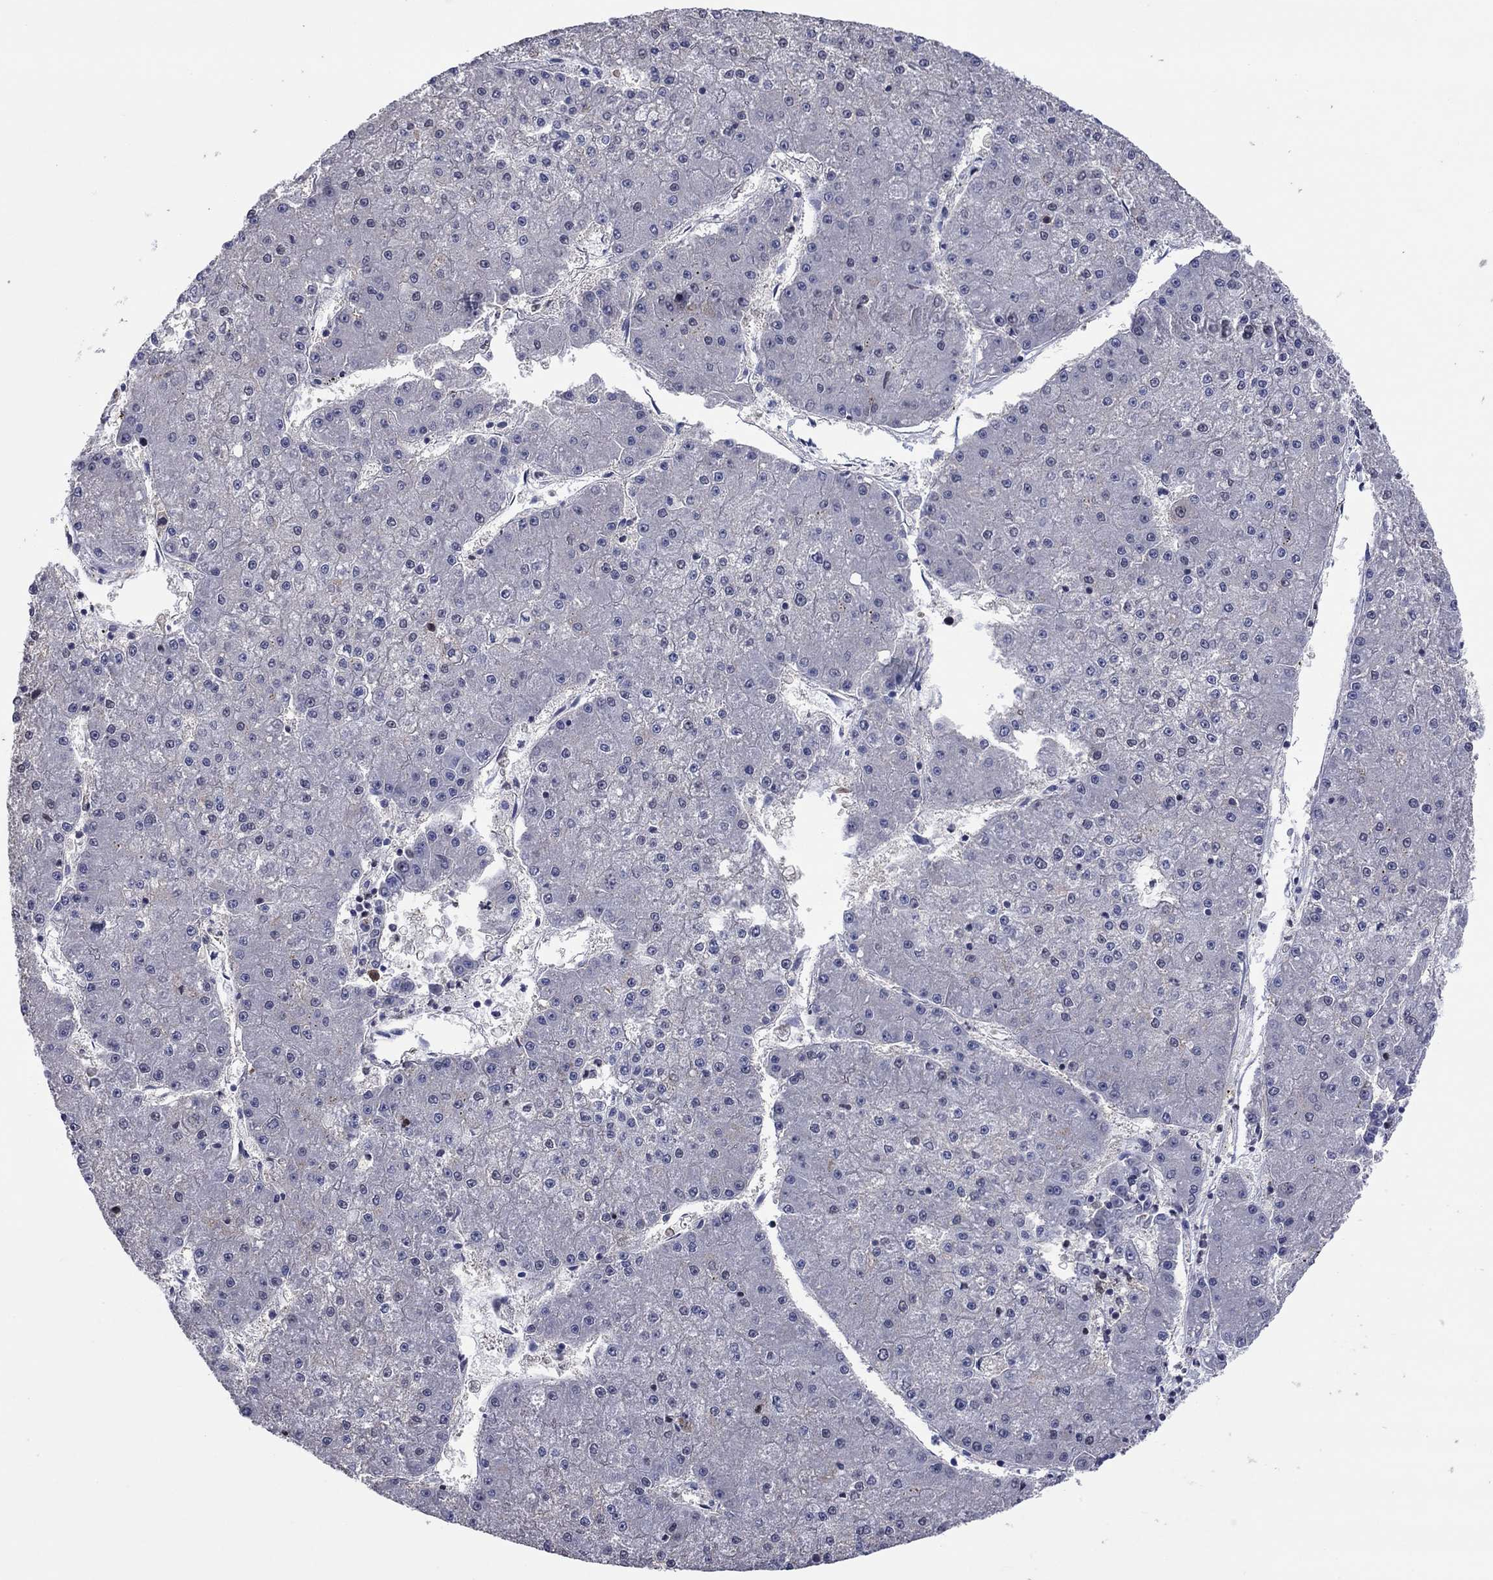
{"staining": {"intensity": "negative", "quantity": "none", "location": "none"}, "tissue": "liver cancer", "cell_type": "Tumor cells", "image_type": "cancer", "snomed": [{"axis": "morphology", "description": "Carcinoma, Hepatocellular, NOS"}, {"axis": "topography", "description": "Liver"}], "caption": "Tumor cells are negative for protein expression in human liver cancer (hepatocellular carcinoma).", "gene": "TYMS", "patient": {"sex": "male", "age": 73}}